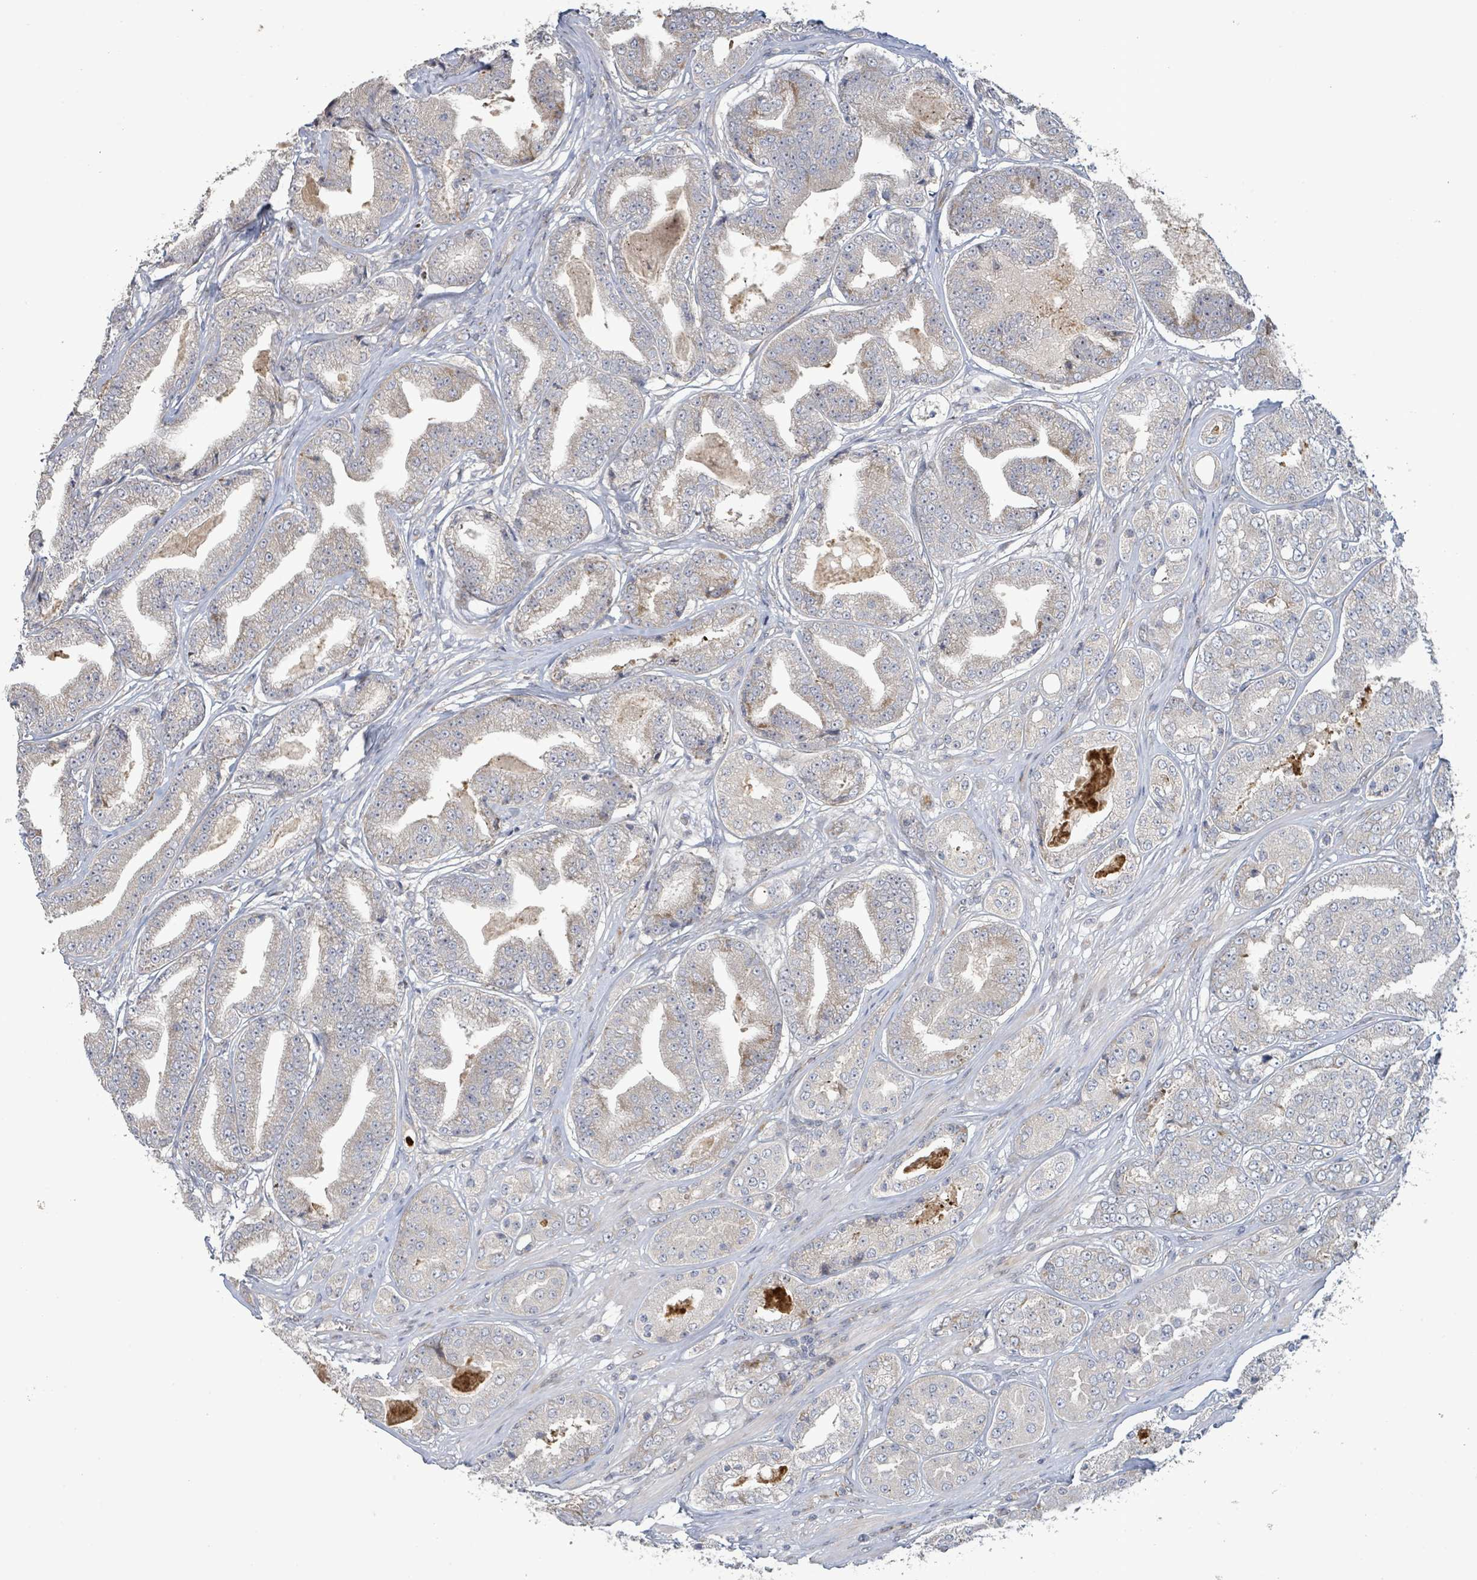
{"staining": {"intensity": "negative", "quantity": "none", "location": "none"}, "tissue": "prostate cancer", "cell_type": "Tumor cells", "image_type": "cancer", "snomed": [{"axis": "morphology", "description": "Adenocarcinoma, High grade"}, {"axis": "topography", "description": "Prostate"}], "caption": "Prostate adenocarcinoma (high-grade) was stained to show a protein in brown. There is no significant expression in tumor cells.", "gene": "LILRA4", "patient": {"sex": "male", "age": 63}}